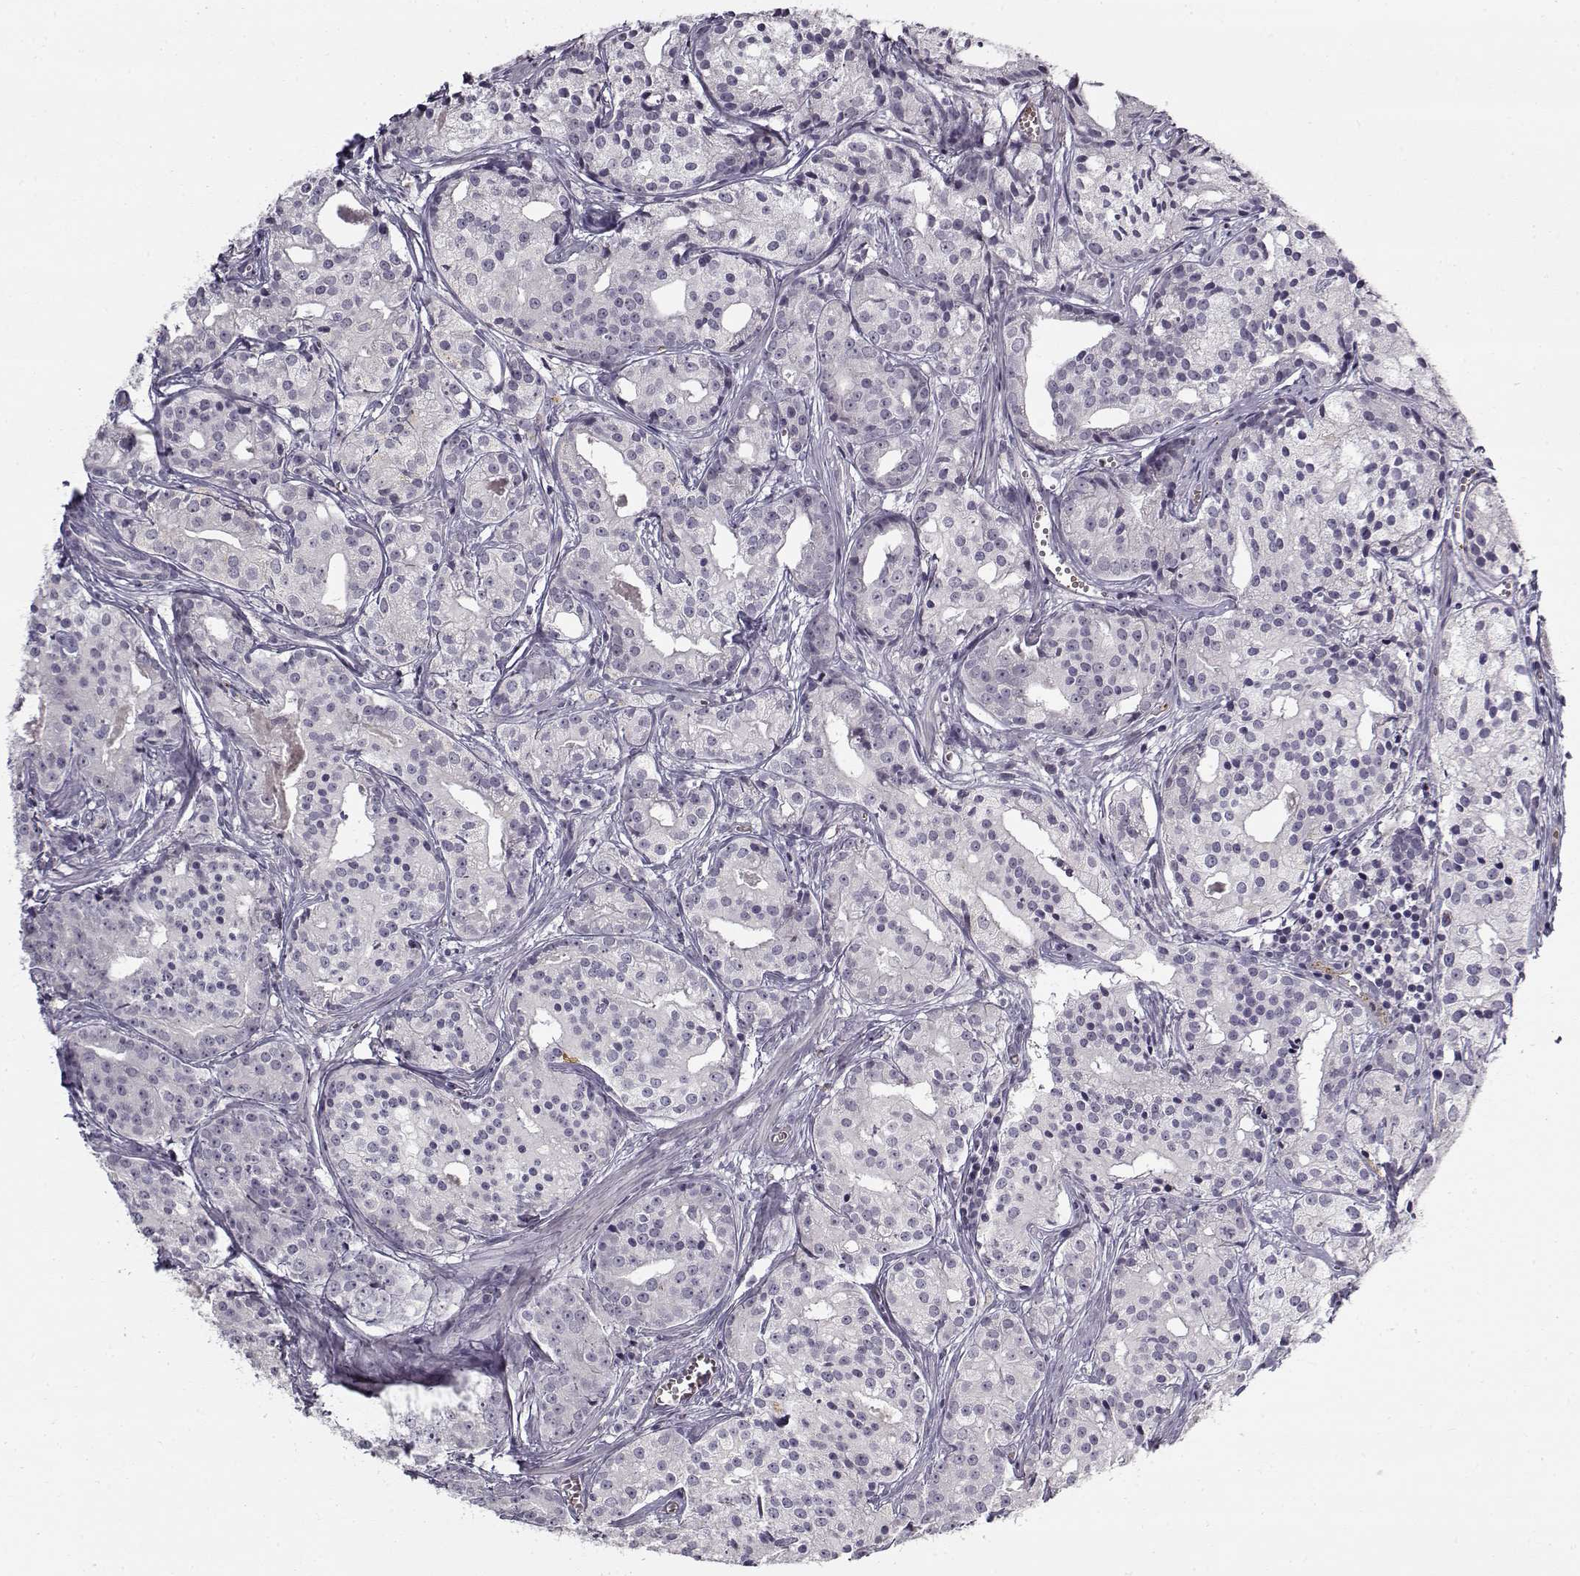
{"staining": {"intensity": "negative", "quantity": "none", "location": "none"}, "tissue": "prostate cancer", "cell_type": "Tumor cells", "image_type": "cancer", "snomed": [{"axis": "morphology", "description": "Adenocarcinoma, Medium grade"}, {"axis": "topography", "description": "Prostate"}], "caption": "A micrograph of adenocarcinoma (medium-grade) (prostate) stained for a protein reveals no brown staining in tumor cells. Brightfield microscopy of immunohistochemistry (IHC) stained with DAB (3,3'-diaminobenzidine) (brown) and hematoxylin (blue), captured at high magnification.", "gene": "SNCA", "patient": {"sex": "male", "age": 74}}